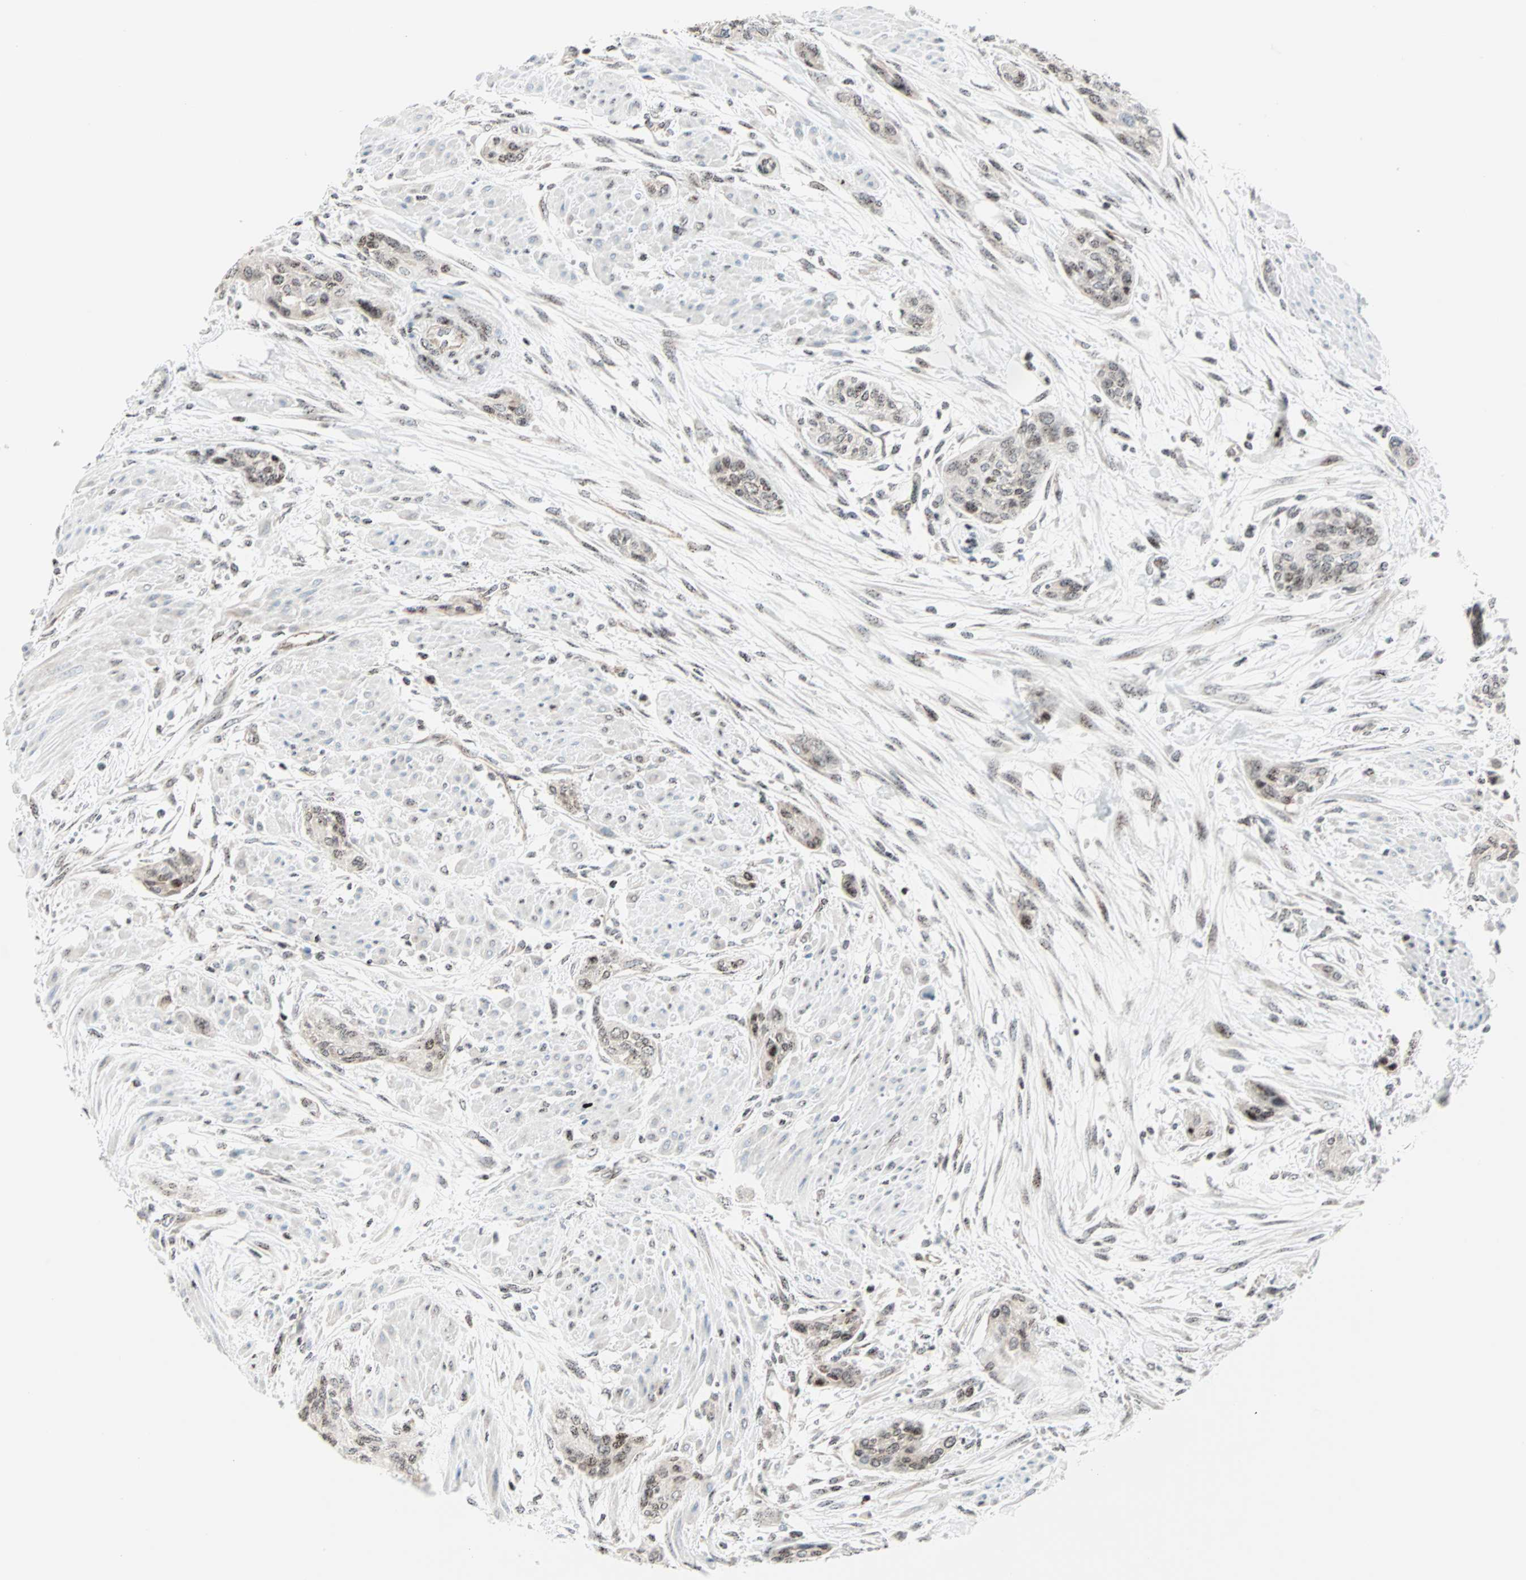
{"staining": {"intensity": "weak", "quantity": ">75%", "location": "nuclear"}, "tissue": "urothelial cancer", "cell_type": "Tumor cells", "image_type": "cancer", "snomed": [{"axis": "morphology", "description": "Urothelial carcinoma, High grade"}, {"axis": "topography", "description": "Urinary bladder"}], "caption": "Protein expression analysis of human urothelial carcinoma (high-grade) reveals weak nuclear positivity in approximately >75% of tumor cells. (DAB IHC with brightfield microscopy, high magnification).", "gene": "CENPA", "patient": {"sex": "male", "age": 35}}